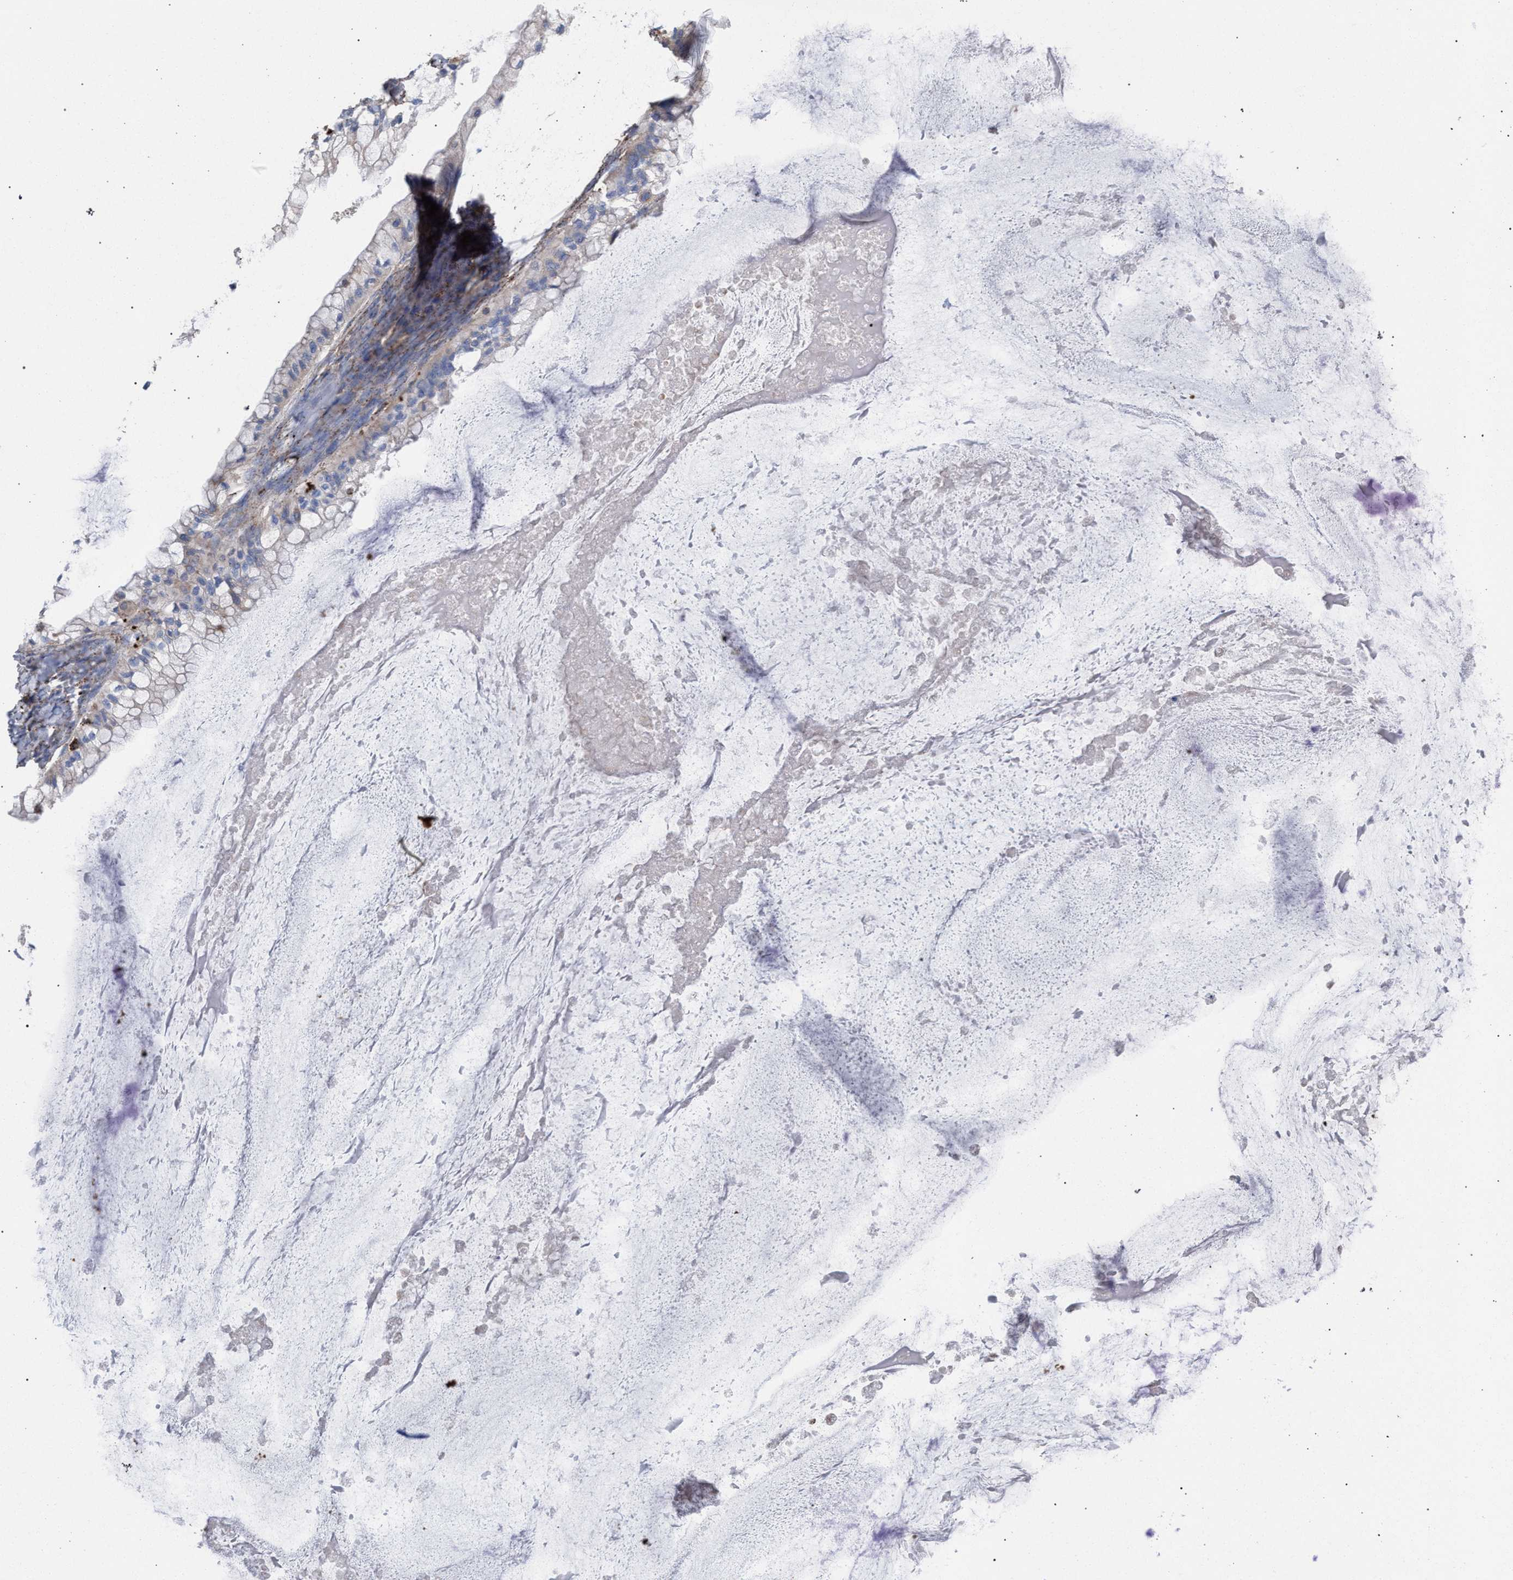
{"staining": {"intensity": "negative", "quantity": "none", "location": "none"}, "tissue": "ovarian cancer", "cell_type": "Tumor cells", "image_type": "cancer", "snomed": [{"axis": "morphology", "description": "Cystadenocarcinoma, mucinous, NOS"}, {"axis": "topography", "description": "Ovary"}], "caption": "This is an immunohistochemistry (IHC) histopathology image of ovarian cancer (mucinous cystadenocarcinoma). There is no positivity in tumor cells.", "gene": "PPT1", "patient": {"sex": "female", "age": 57}}